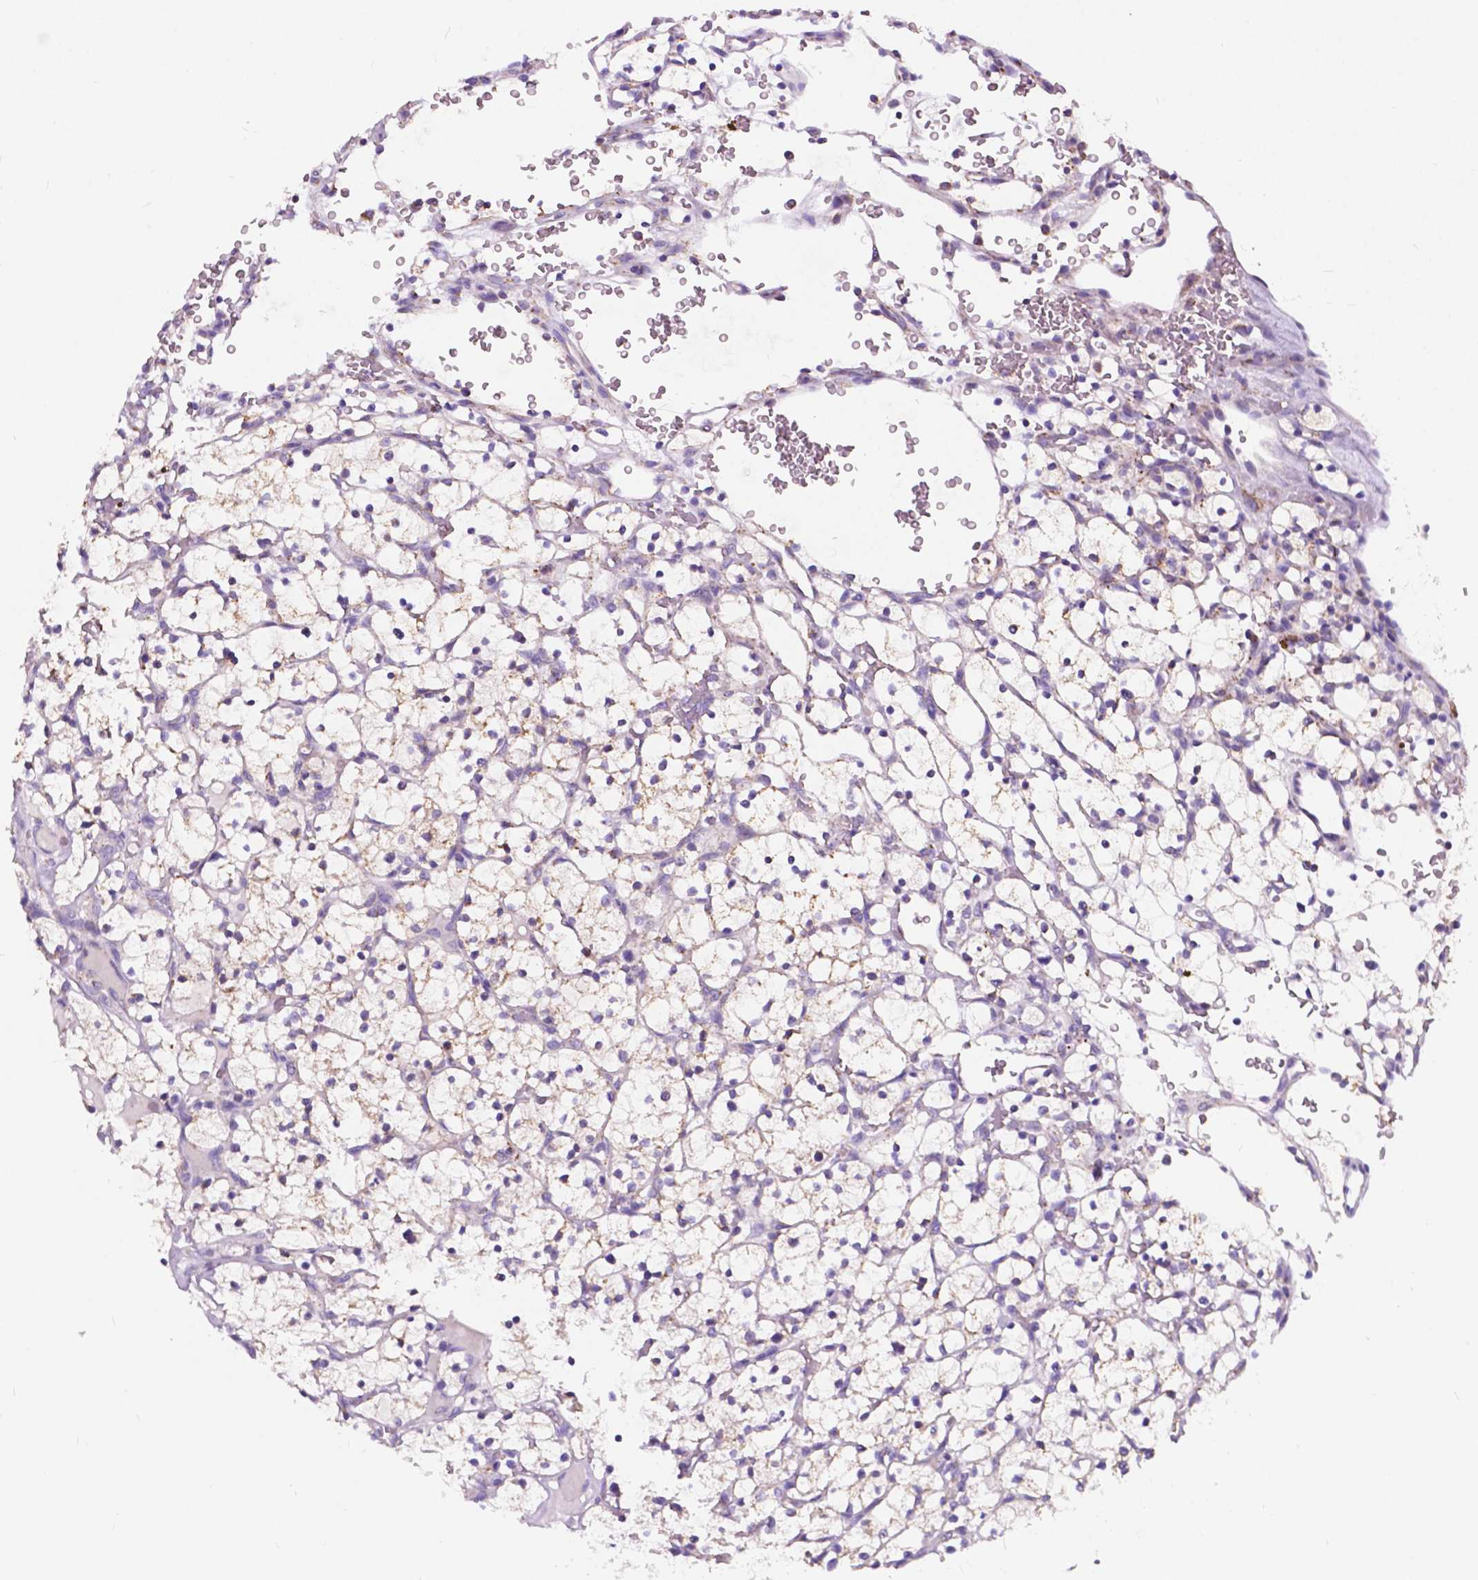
{"staining": {"intensity": "negative", "quantity": "none", "location": "none"}, "tissue": "renal cancer", "cell_type": "Tumor cells", "image_type": "cancer", "snomed": [{"axis": "morphology", "description": "Adenocarcinoma, NOS"}, {"axis": "topography", "description": "Kidney"}], "caption": "Image shows no protein positivity in tumor cells of renal cancer tissue. (DAB (3,3'-diaminobenzidine) IHC with hematoxylin counter stain).", "gene": "TRPV5", "patient": {"sex": "female", "age": 64}}